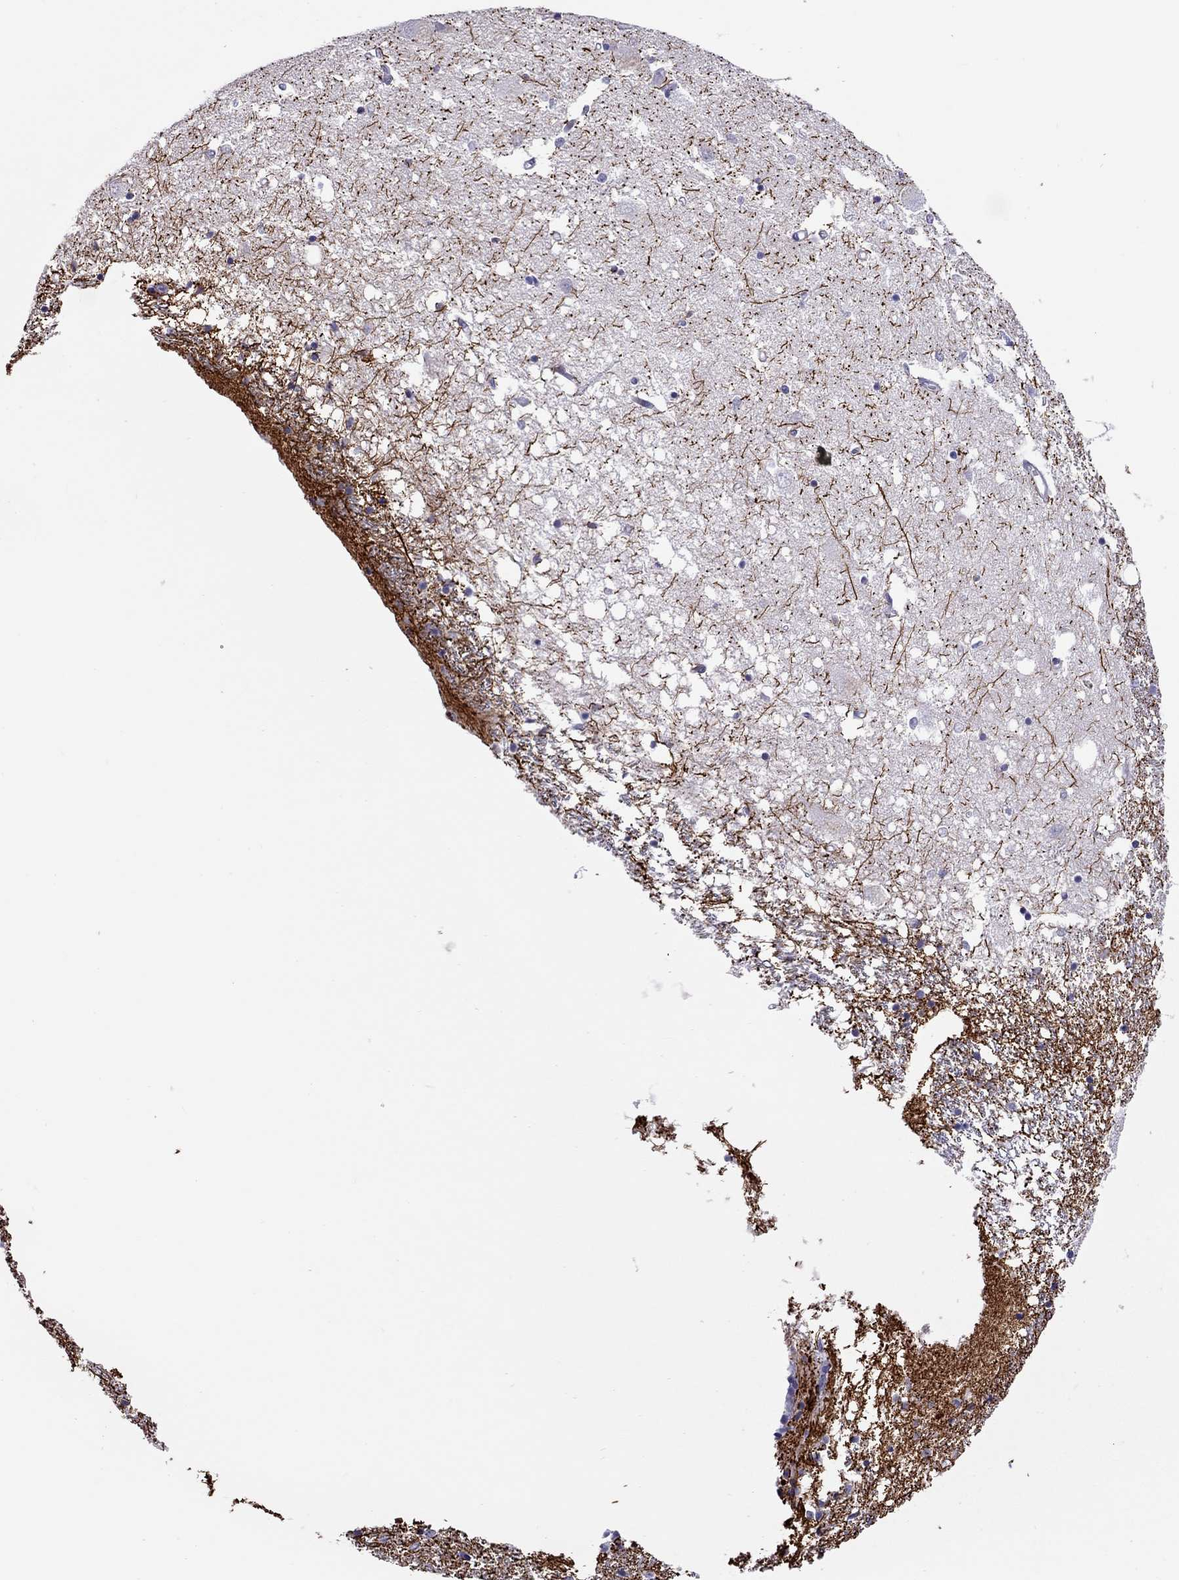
{"staining": {"intensity": "strong", "quantity": "<25%", "location": "cytoplasmic/membranous"}, "tissue": "caudate", "cell_type": "Glial cells", "image_type": "normal", "snomed": [{"axis": "morphology", "description": "Normal tissue, NOS"}, {"axis": "topography", "description": "Lateral ventricle wall"}], "caption": "About <25% of glial cells in unremarkable caudate show strong cytoplasmic/membranous protein staining as visualized by brown immunohistochemical staining.", "gene": "CHRNB3", "patient": {"sex": "female", "age": 71}}